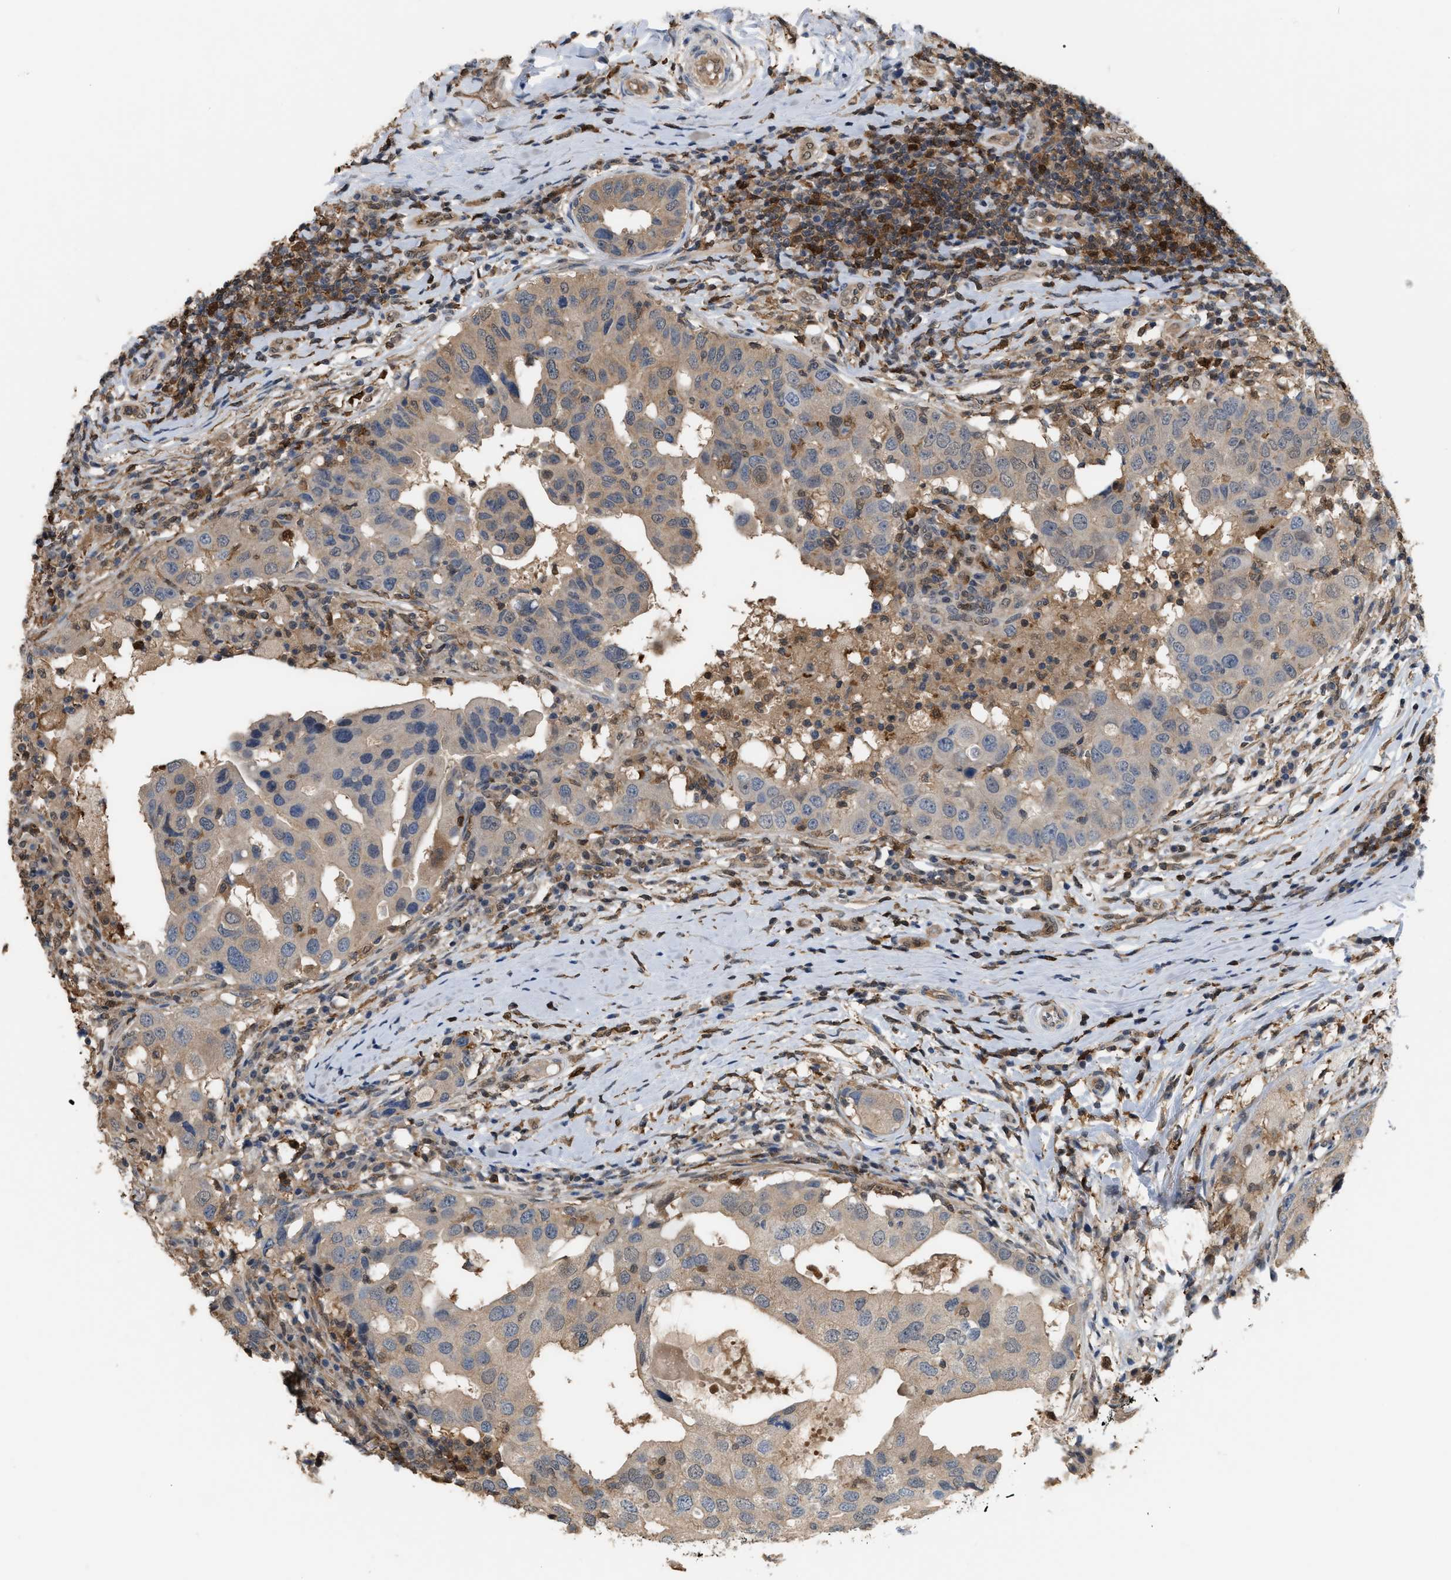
{"staining": {"intensity": "moderate", "quantity": ">75%", "location": "cytoplasmic/membranous"}, "tissue": "breast cancer", "cell_type": "Tumor cells", "image_type": "cancer", "snomed": [{"axis": "morphology", "description": "Duct carcinoma"}, {"axis": "topography", "description": "Breast"}], "caption": "DAB (3,3'-diaminobenzidine) immunohistochemical staining of infiltrating ductal carcinoma (breast) reveals moderate cytoplasmic/membranous protein staining in about >75% of tumor cells.", "gene": "MTPN", "patient": {"sex": "female", "age": 27}}